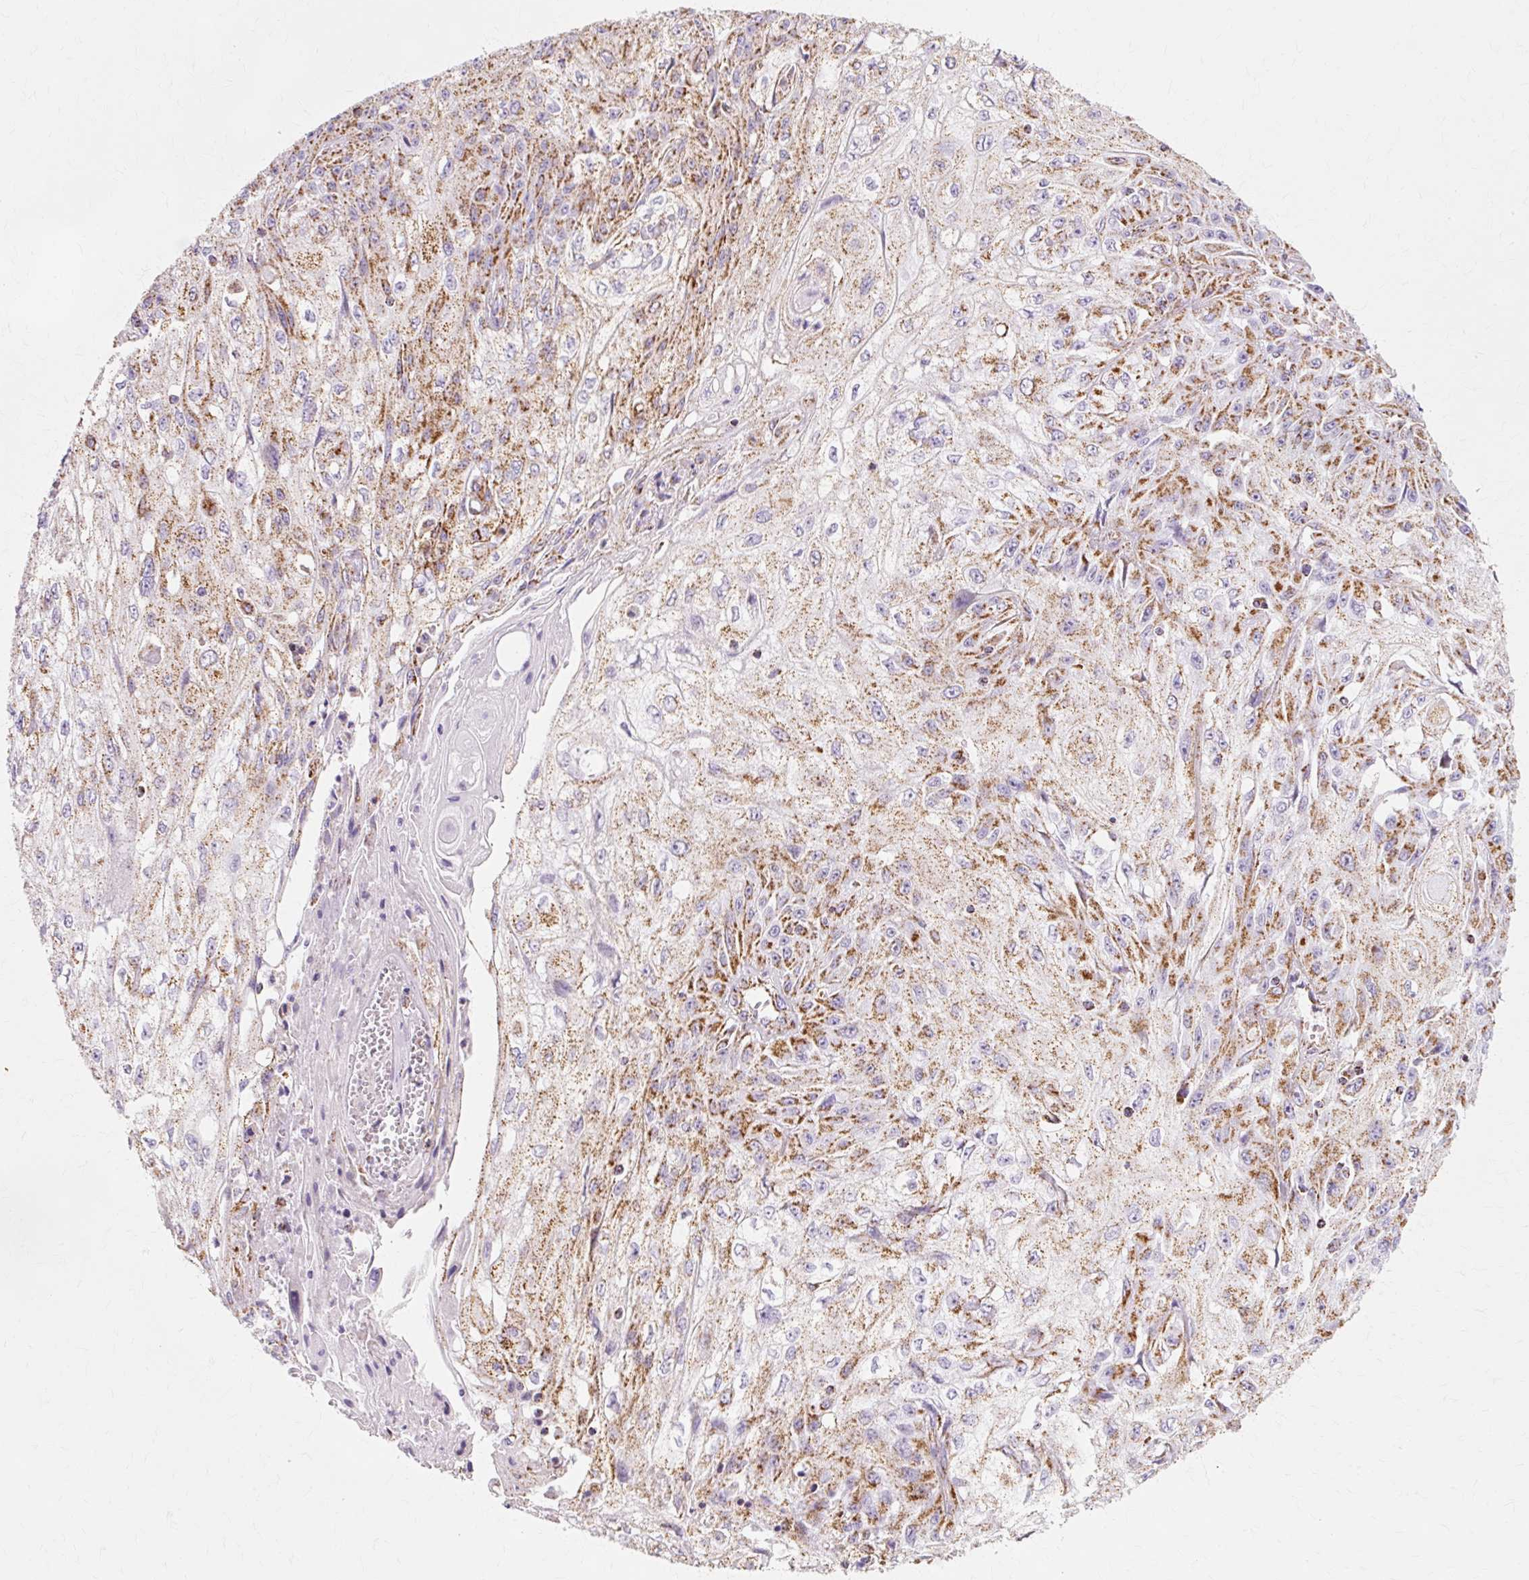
{"staining": {"intensity": "moderate", "quantity": ">75%", "location": "cytoplasmic/membranous"}, "tissue": "skin cancer", "cell_type": "Tumor cells", "image_type": "cancer", "snomed": [{"axis": "morphology", "description": "Squamous cell carcinoma, NOS"}, {"axis": "morphology", "description": "Squamous cell carcinoma, metastatic, NOS"}, {"axis": "topography", "description": "Skin"}, {"axis": "topography", "description": "Lymph node"}], "caption": "A micrograph of skin cancer stained for a protein exhibits moderate cytoplasmic/membranous brown staining in tumor cells.", "gene": "ATP5PO", "patient": {"sex": "male", "age": 75}}